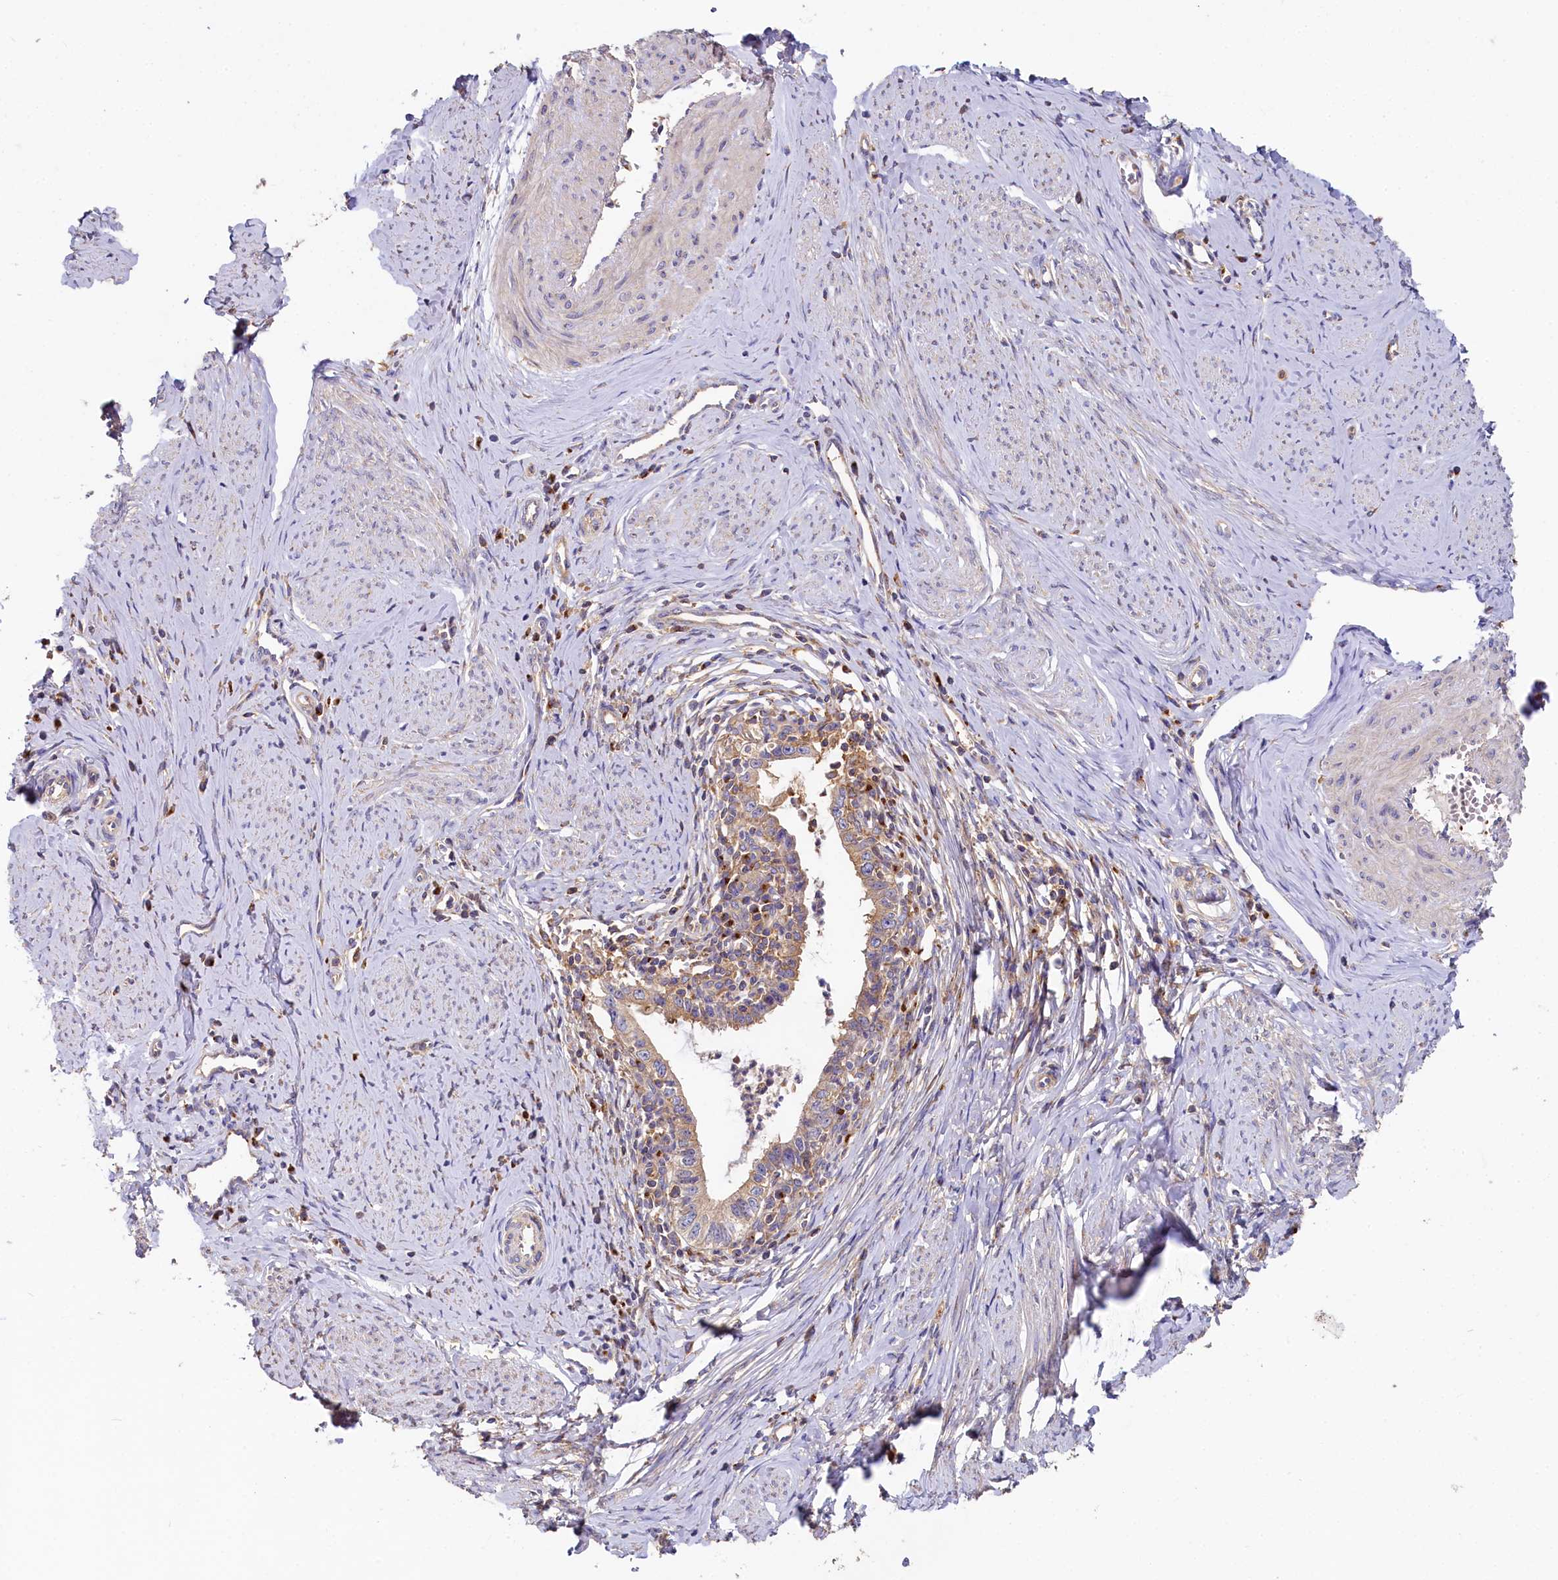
{"staining": {"intensity": "moderate", "quantity": "<25%", "location": "cytoplasmic/membranous"}, "tissue": "cervical cancer", "cell_type": "Tumor cells", "image_type": "cancer", "snomed": [{"axis": "morphology", "description": "Adenocarcinoma, NOS"}, {"axis": "topography", "description": "Cervix"}], "caption": "An IHC micrograph of neoplastic tissue is shown. Protein staining in brown shows moderate cytoplasmic/membranous positivity in cervical cancer (adenocarcinoma) within tumor cells.", "gene": "PPIP5K1", "patient": {"sex": "female", "age": 36}}